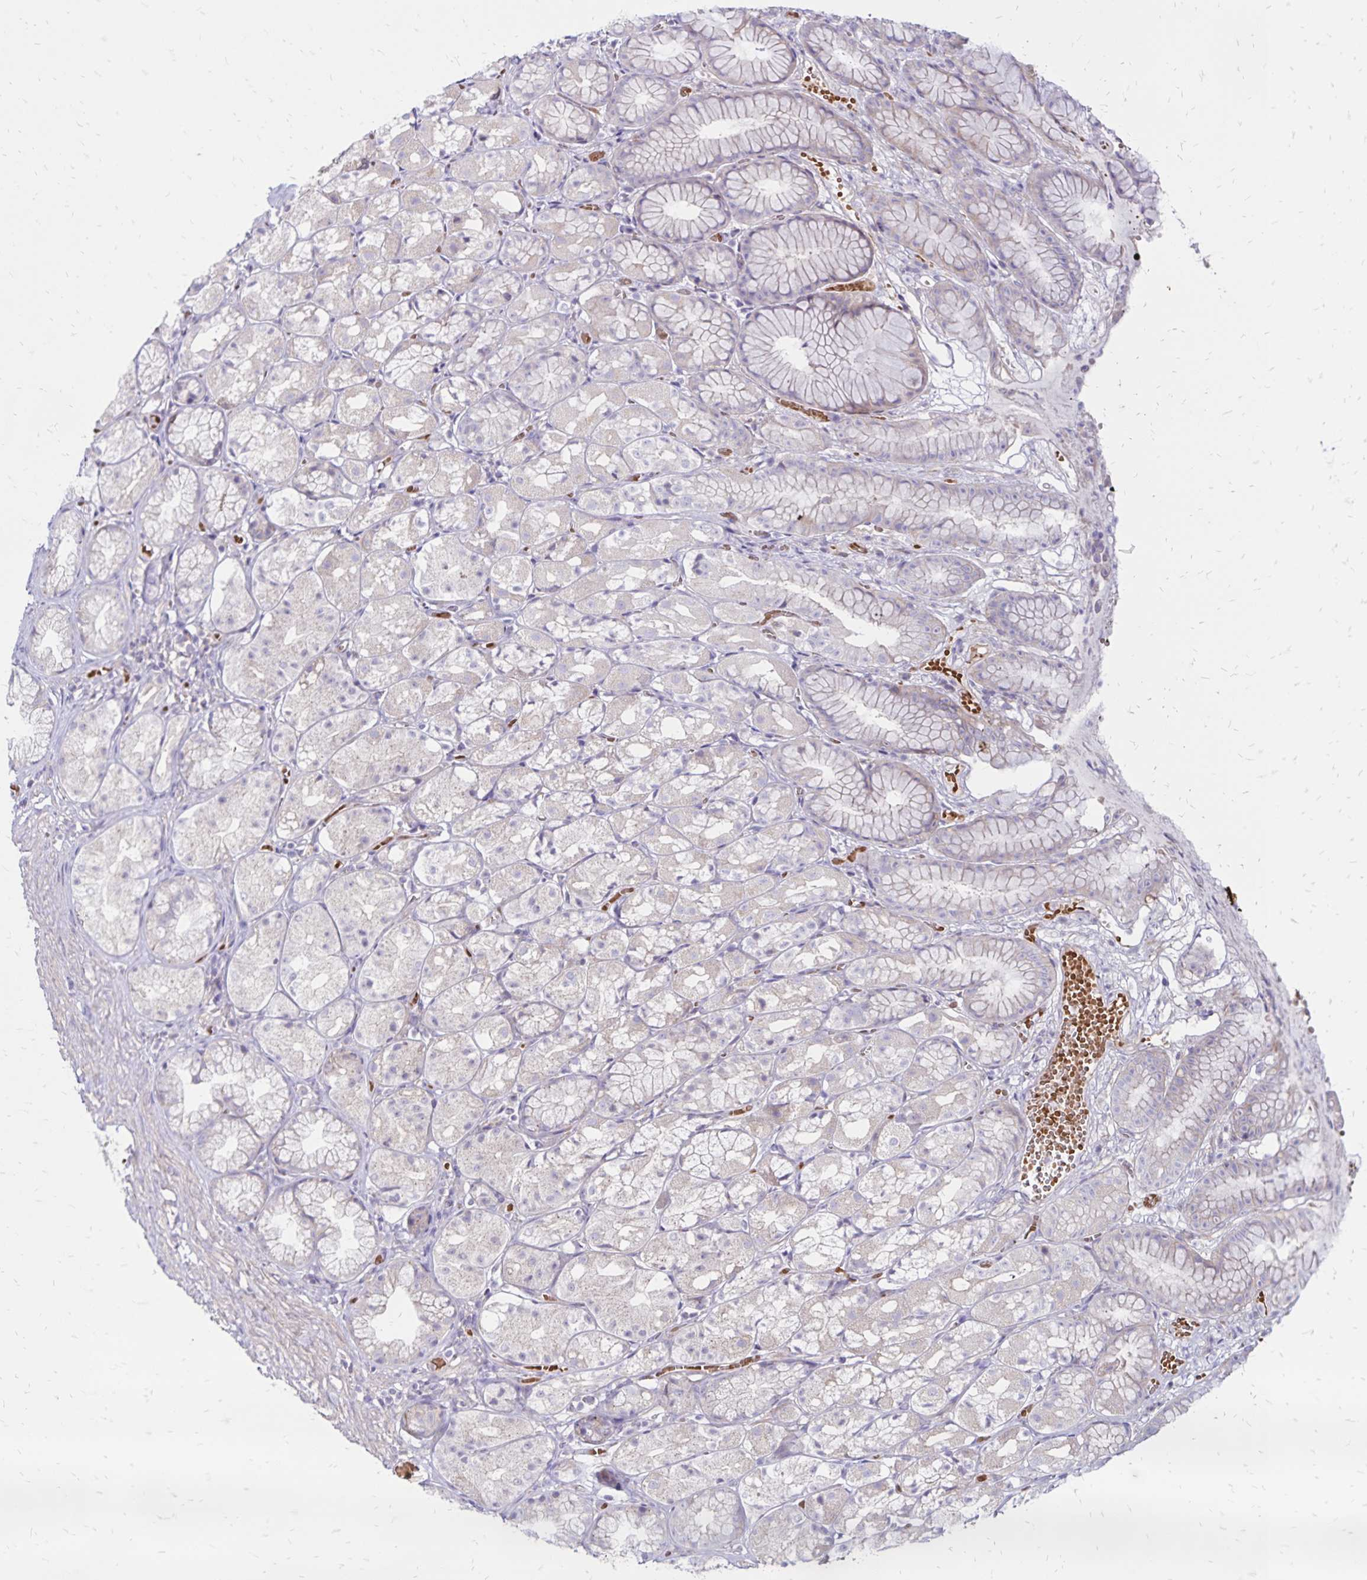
{"staining": {"intensity": "weak", "quantity": "25%-75%", "location": "cytoplasmic/membranous"}, "tissue": "stomach", "cell_type": "Glandular cells", "image_type": "normal", "snomed": [{"axis": "morphology", "description": "Normal tissue, NOS"}, {"axis": "topography", "description": "Stomach"}], "caption": "The micrograph displays staining of normal stomach, revealing weak cytoplasmic/membranous protein expression (brown color) within glandular cells. The protein of interest is stained brown, and the nuclei are stained in blue (DAB (3,3'-diaminobenzidine) IHC with brightfield microscopy, high magnification).", "gene": "FSD1", "patient": {"sex": "male", "age": 70}}